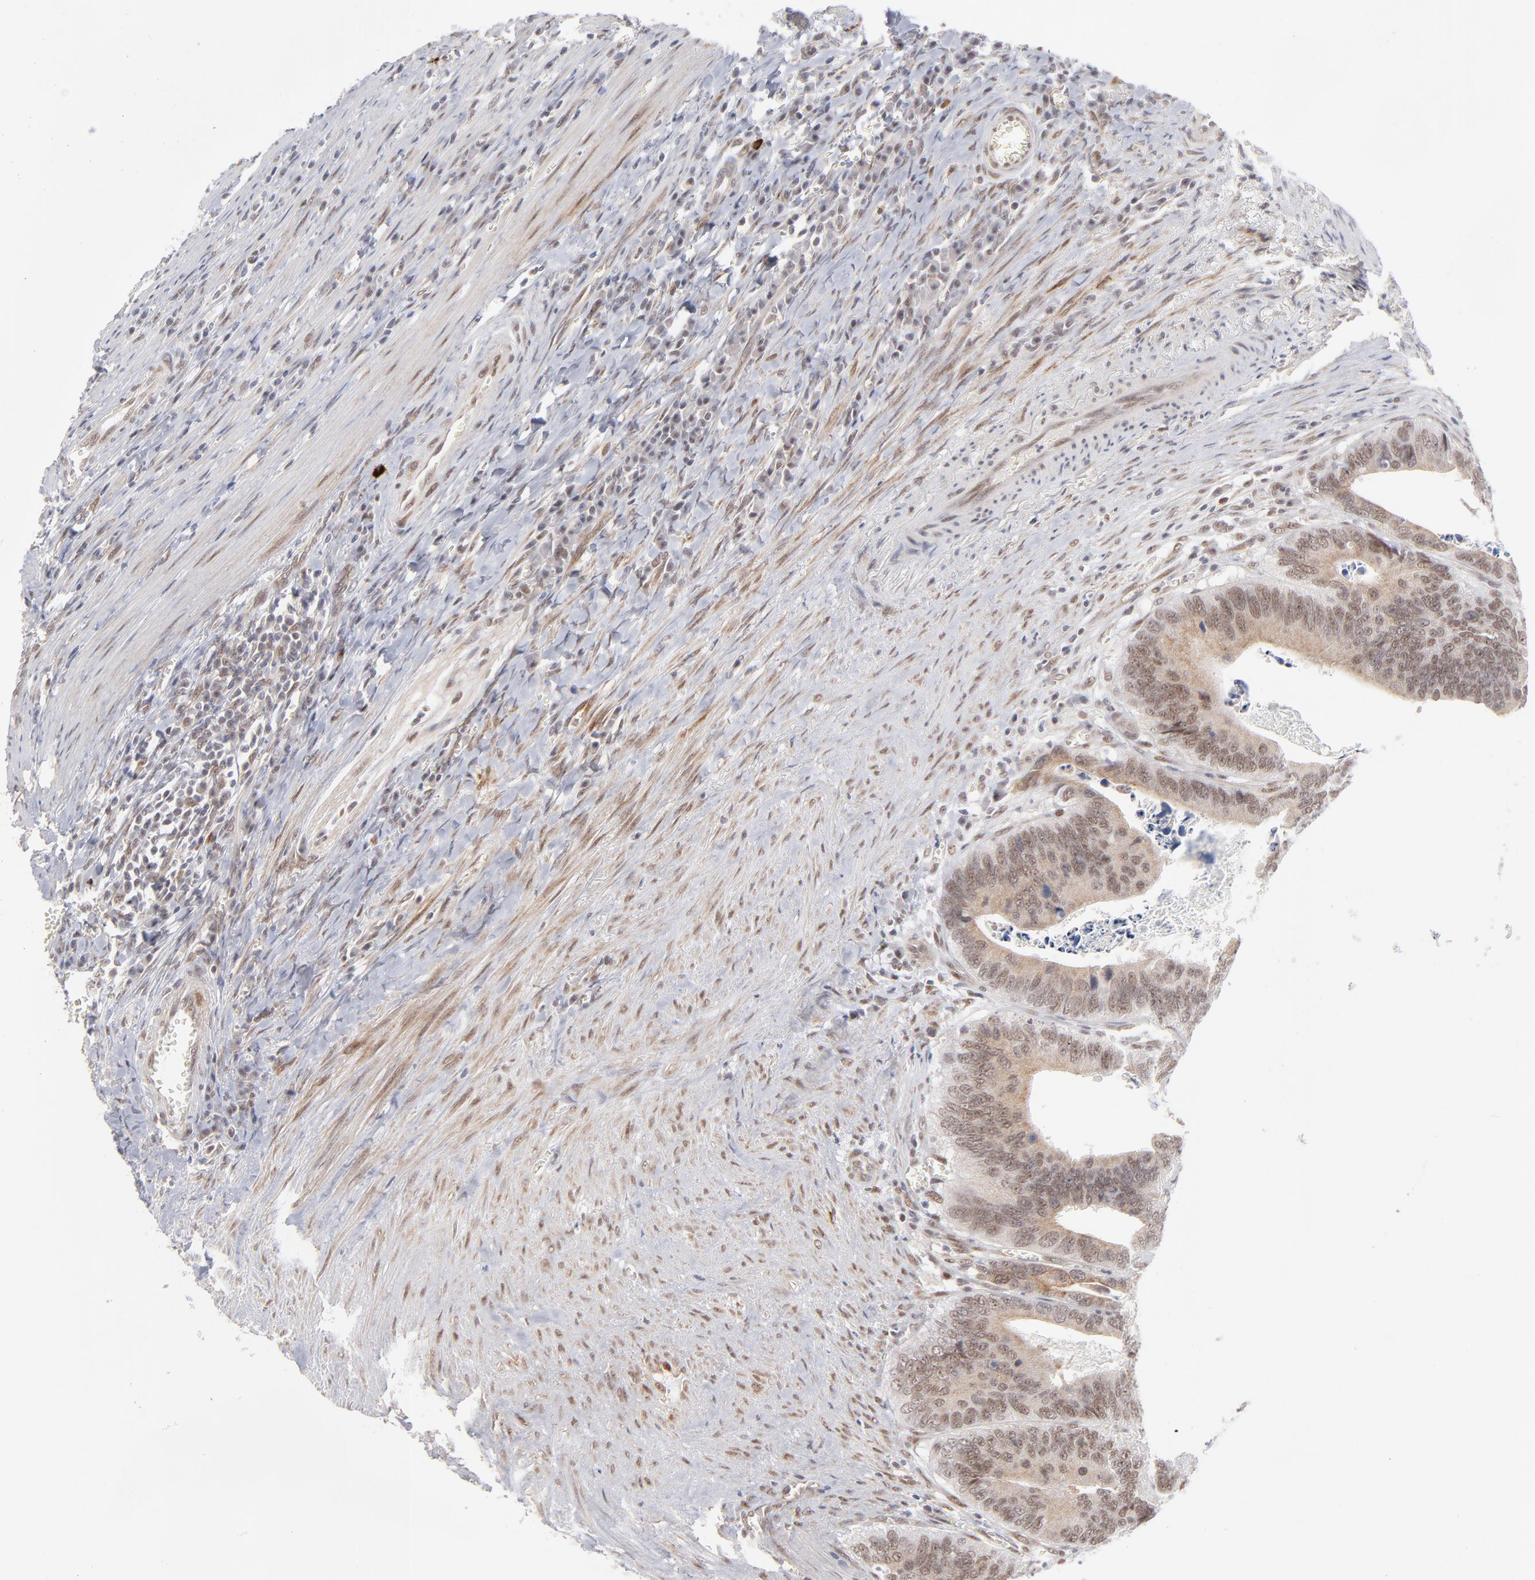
{"staining": {"intensity": "moderate", "quantity": ">75%", "location": "cytoplasmic/membranous,nuclear"}, "tissue": "colorectal cancer", "cell_type": "Tumor cells", "image_type": "cancer", "snomed": [{"axis": "morphology", "description": "Adenocarcinoma, NOS"}, {"axis": "topography", "description": "Colon"}], "caption": "Immunohistochemical staining of colorectal cancer (adenocarcinoma) shows moderate cytoplasmic/membranous and nuclear protein positivity in approximately >75% of tumor cells.", "gene": "NBN", "patient": {"sex": "male", "age": 72}}